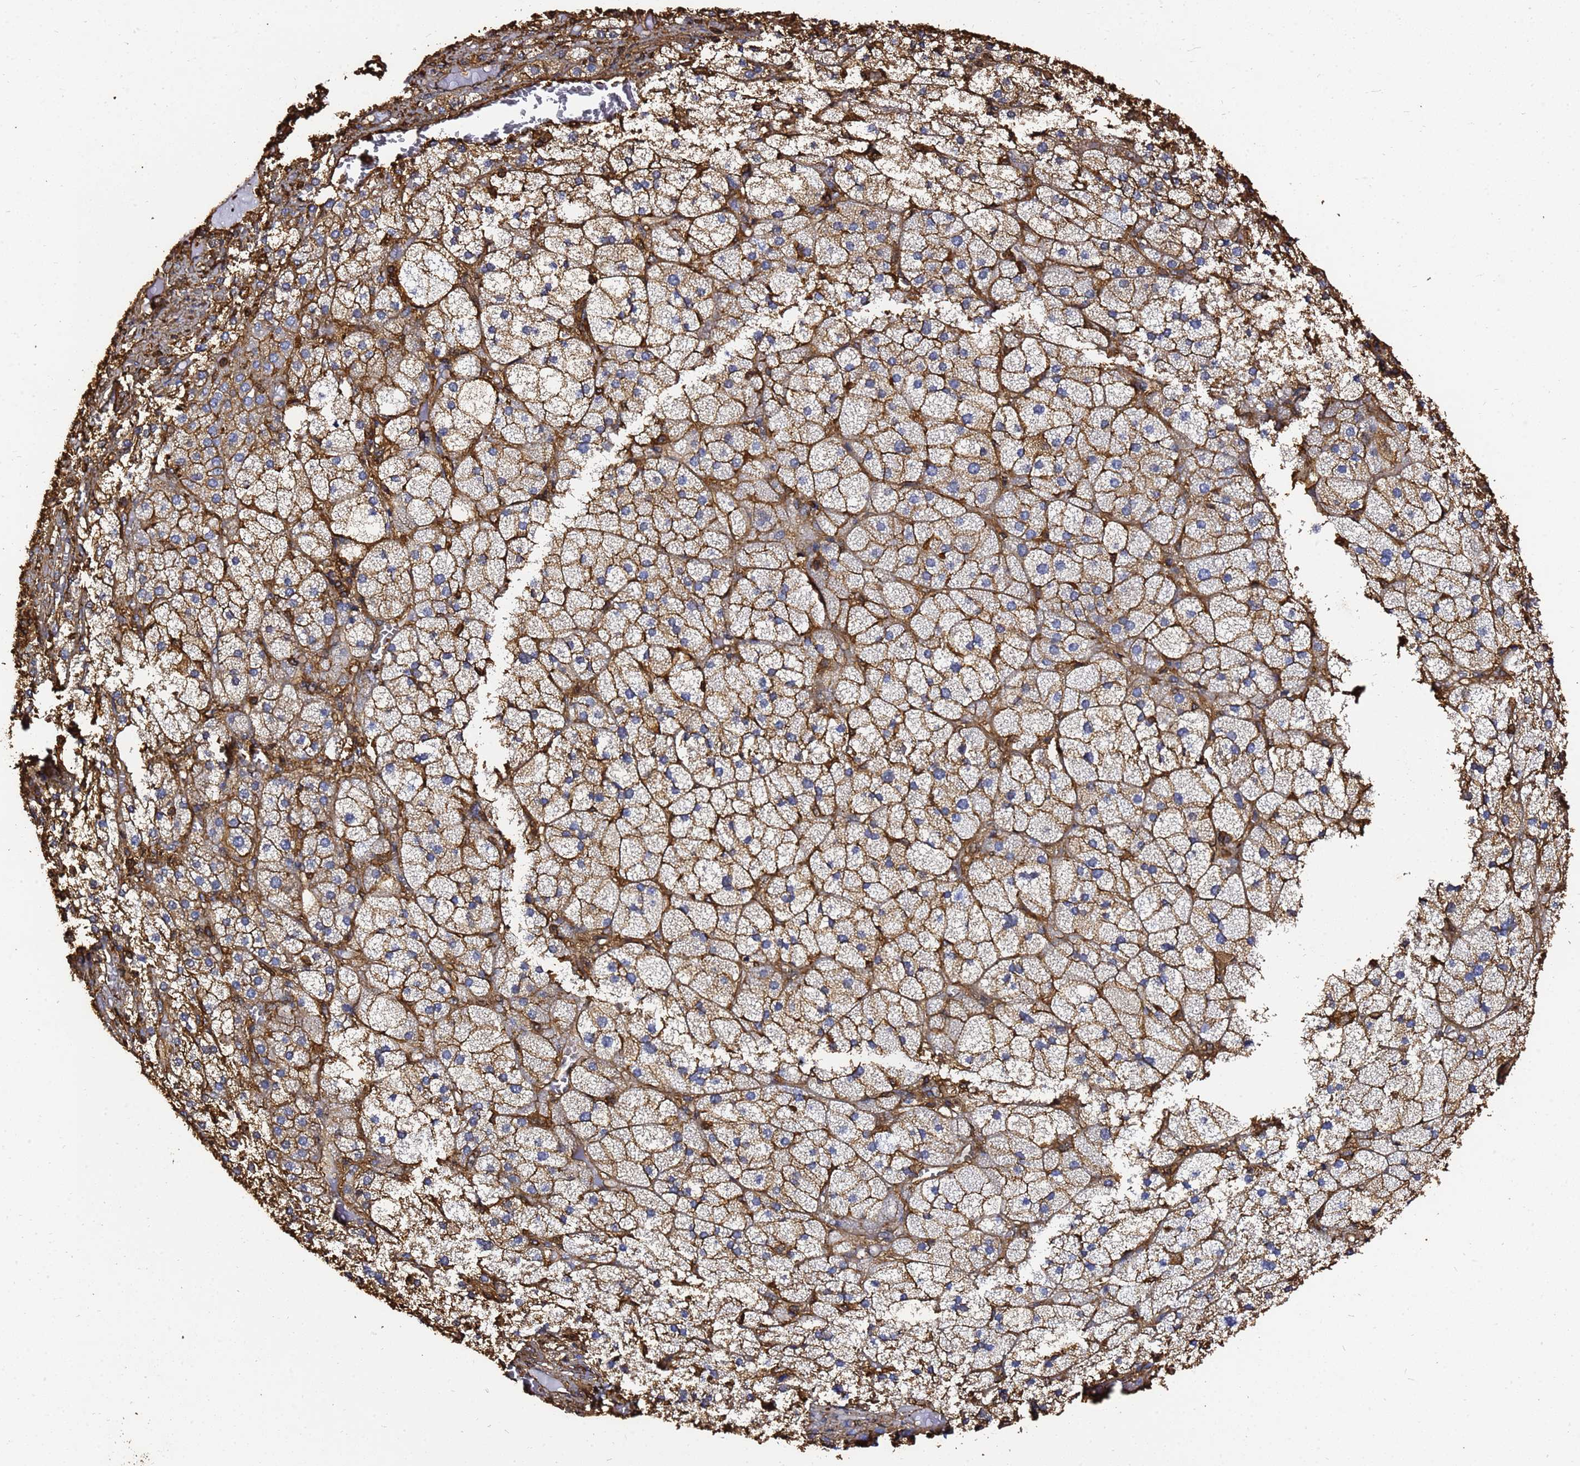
{"staining": {"intensity": "strong", "quantity": ">75%", "location": "cytoplasmic/membranous"}, "tissue": "adrenal gland", "cell_type": "Glandular cells", "image_type": "normal", "snomed": [{"axis": "morphology", "description": "Normal tissue, NOS"}, {"axis": "topography", "description": "Adrenal gland"}], "caption": "Immunohistochemical staining of normal adrenal gland shows strong cytoplasmic/membranous protein positivity in about >75% of glandular cells. (brown staining indicates protein expression, while blue staining denotes nuclei).", "gene": "ACTA1", "patient": {"sex": "female", "age": 61}}